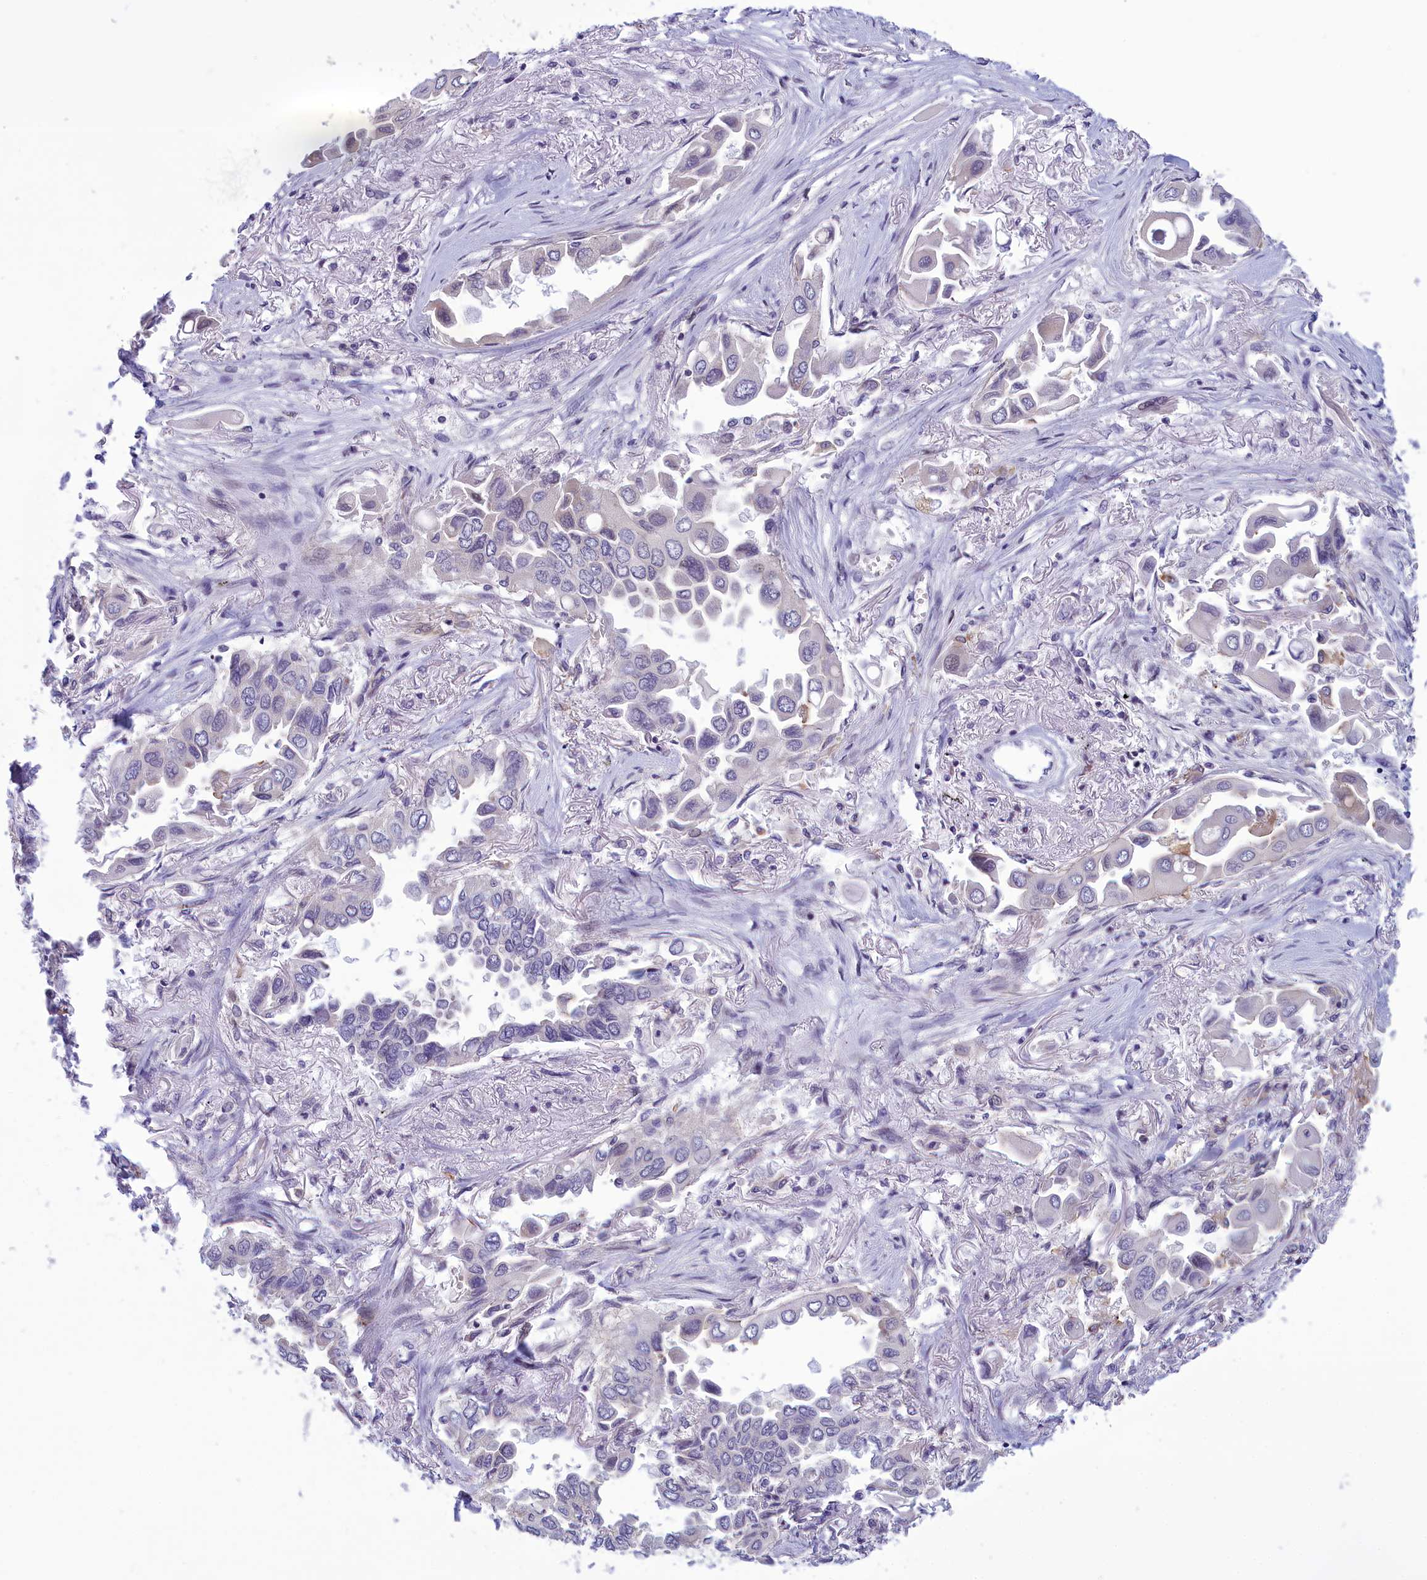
{"staining": {"intensity": "negative", "quantity": "none", "location": "none"}, "tissue": "lung cancer", "cell_type": "Tumor cells", "image_type": "cancer", "snomed": [{"axis": "morphology", "description": "Adenocarcinoma, NOS"}, {"axis": "topography", "description": "Lung"}], "caption": "There is no significant positivity in tumor cells of lung cancer.", "gene": "CORO2A", "patient": {"sex": "female", "age": 76}}